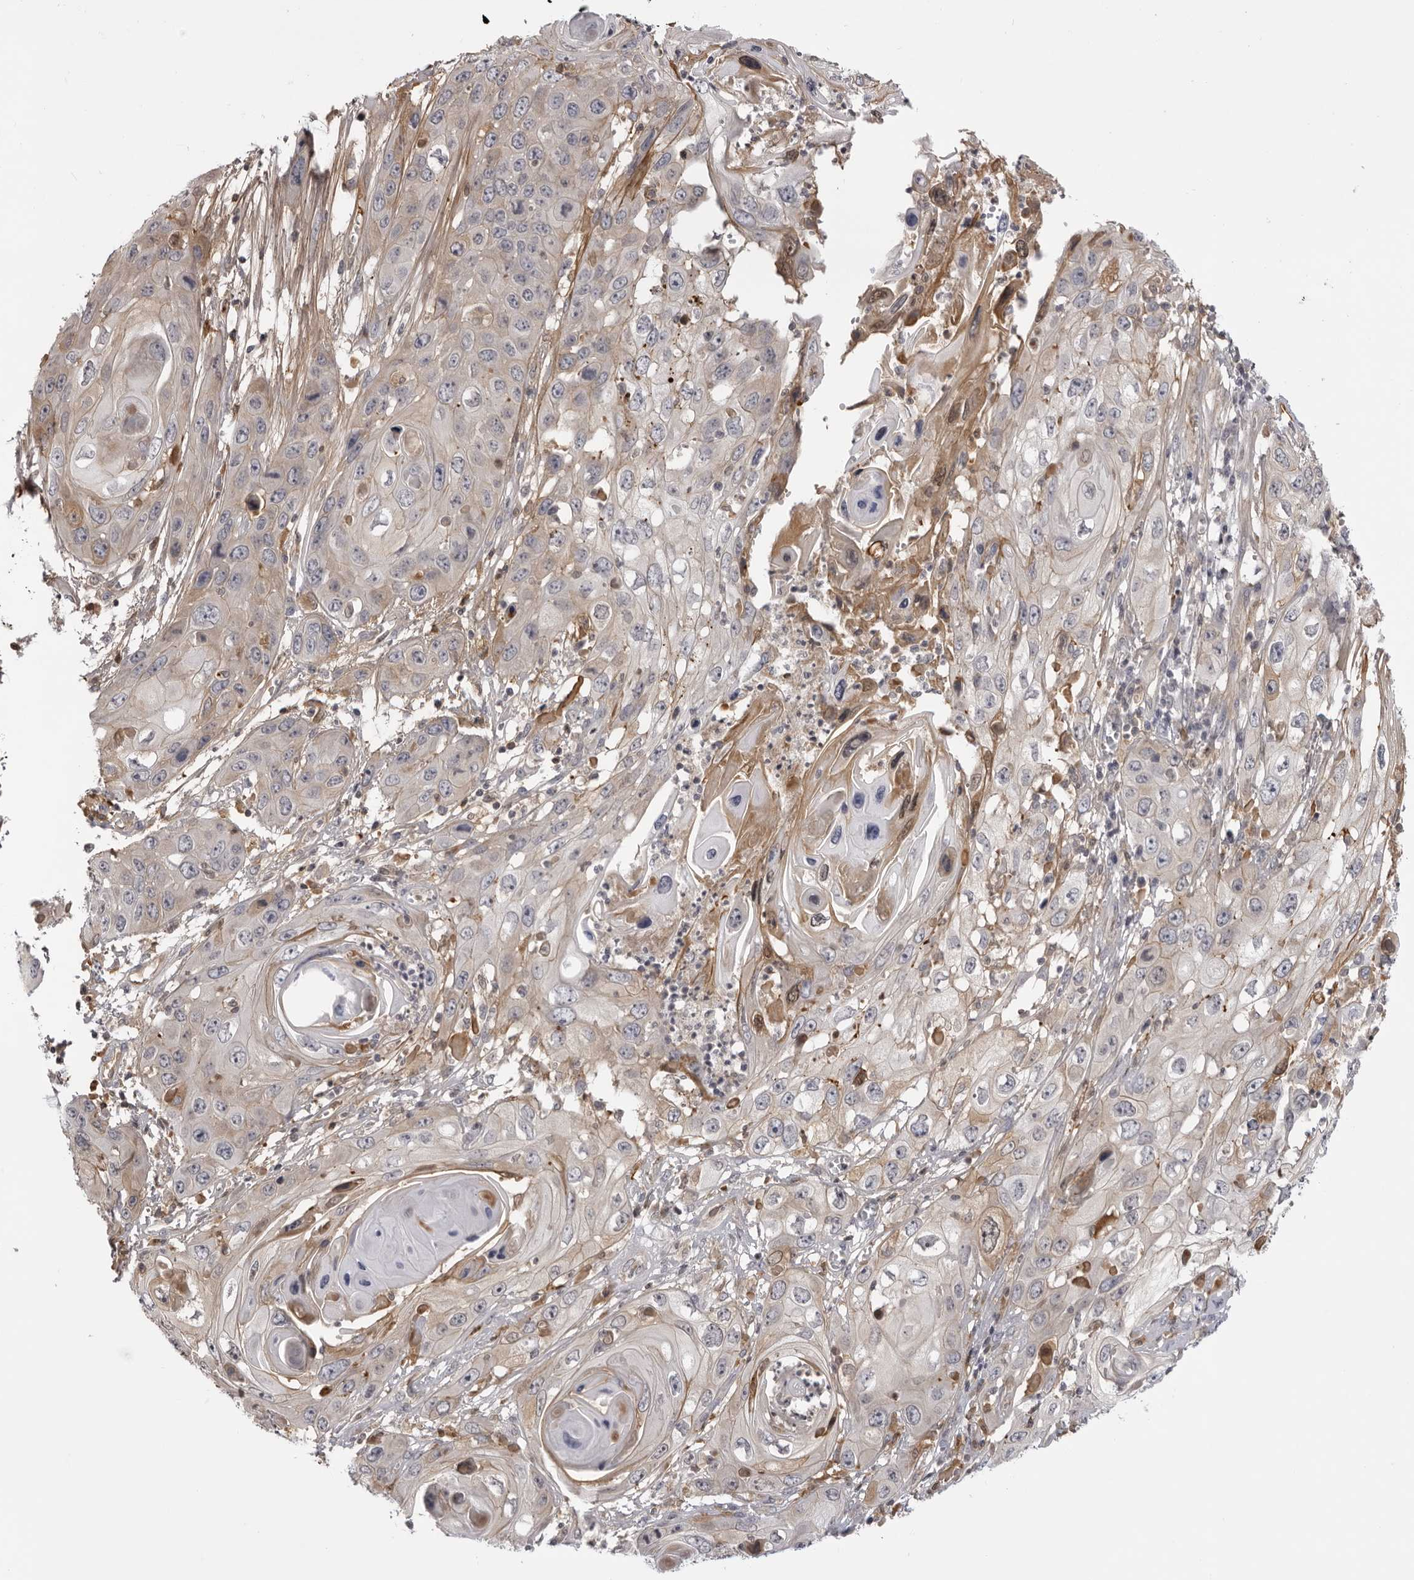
{"staining": {"intensity": "weak", "quantity": "<25%", "location": "cytoplasmic/membranous"}, "tissue": "skin cancer", "cell_type": "Tumor cells", "image_type": "cancer", "snomed": [{"axis": "morphology", "description": "Squamous cell carcinoma, NOS"}, {"axis": "topography", "description": "Skin"}], "caption": "An image of human squamous cell carcinoma (skin) is negative for staining in tumor cells.", "gene": "PLEKHF2", "patient": {"sex": "male", "age": 55}}